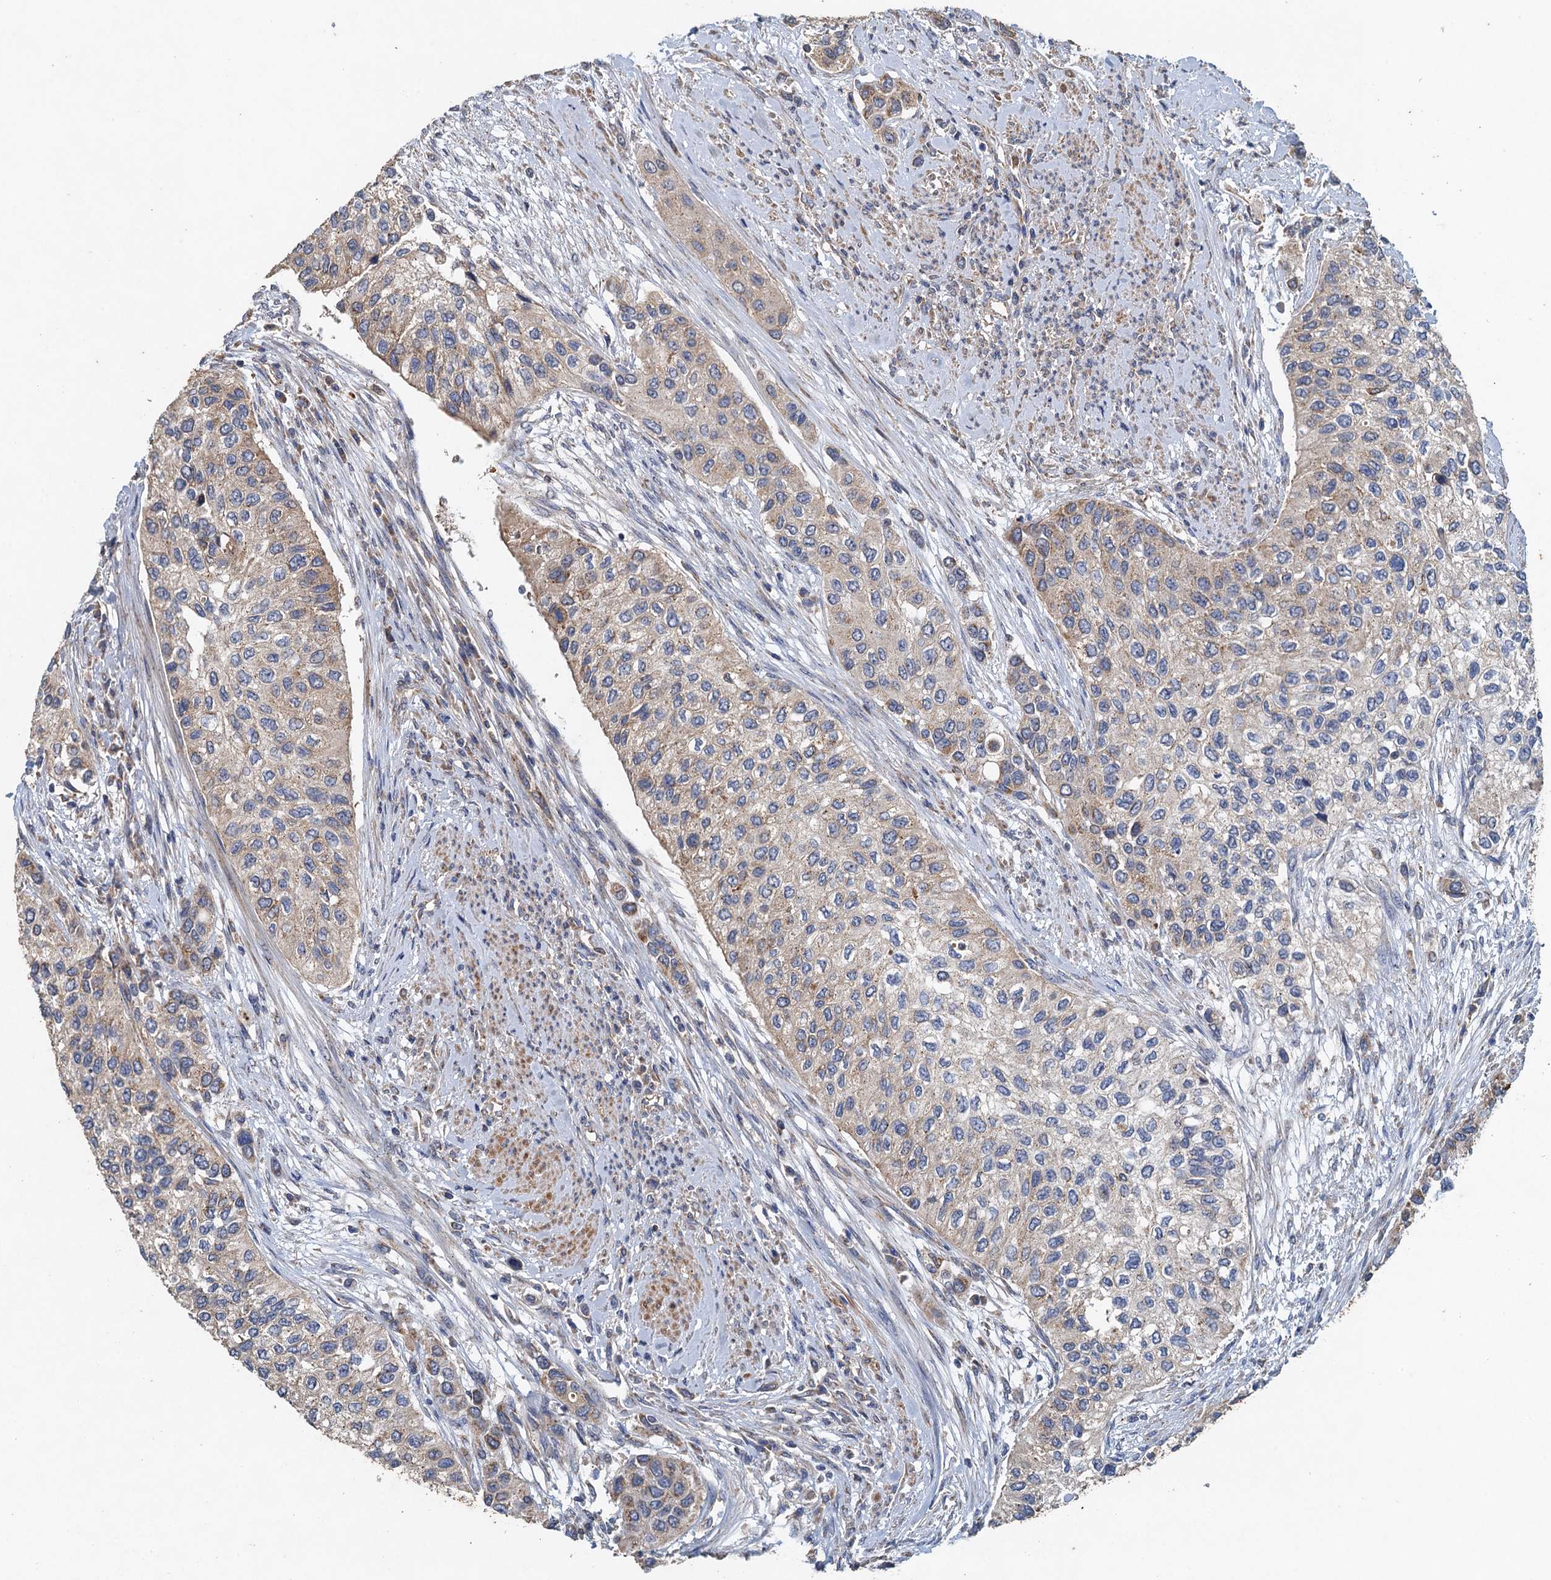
{"staining": {"intensity": "weak", "quantity": "25%-75%", "location": "cytoplasmic/membranous"}, "tissue": "urothelial cancer", "cell_type": "Tumor cells", "image_type": "cancer", "snomed": [{"axis": "morphology", "description": "Normal tissue, NOS"}, {"axis": "morphology", "description": "Urothelial carcinoma, High grade"}, {"axis": "topography", "description": "Vascular tissue"}, {"axis": "topography", "description": "Urinary bladder"}], "caption": "IHC photomicrograph of human urothelial carcinoma (high-grade) stained for a protein (brown), which exhibits low levels of weak cytoplasmic/membranous staining in about 25%-75% of tumor cells.", "gene": "BCS1L", "patient": {"sex": "female", "age": 56}}